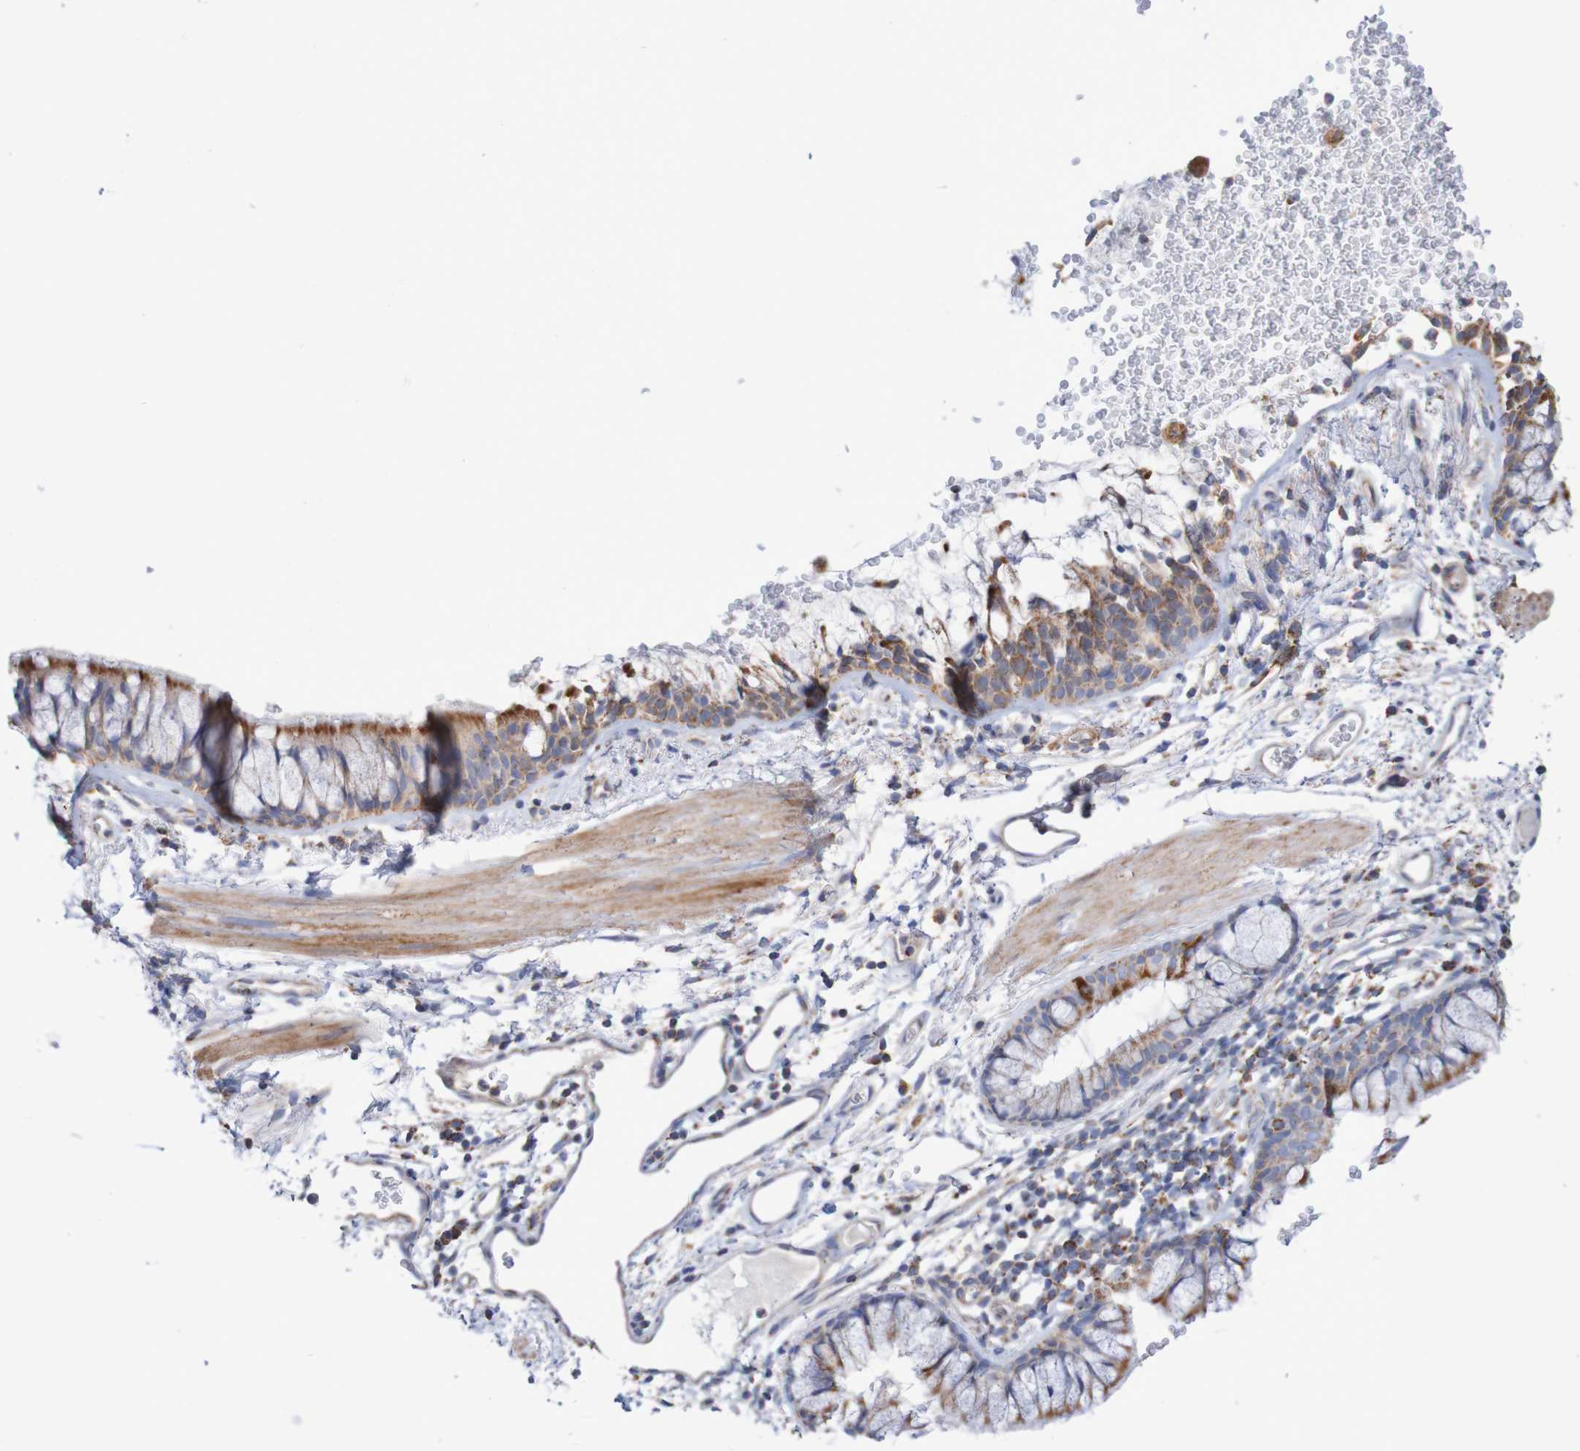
{"staining": {"intensity": "strong", "quantity": ">75%", "location": "cytoplasmic/membranous"}, "tissue": "bronchus", "cell_type": "Respiratory epithelial cells", "image_type": "normal", "snomed": [{"axis": "morphology", "description": "Normal tissue, NOS"}, {"axis": "topography", "description": "Cartilage tissue"}, {"axis": "topography", "description": "Bronchus"}], "caption": "Approximately >75% of respiratory epithelial cells in benign bronchus display strong cytoplasmic/membranous protein staining as visualized by brown immunohistochemical staining.", "gene": "MMEL1", "patient": {"sex": "female", "age": 53}}